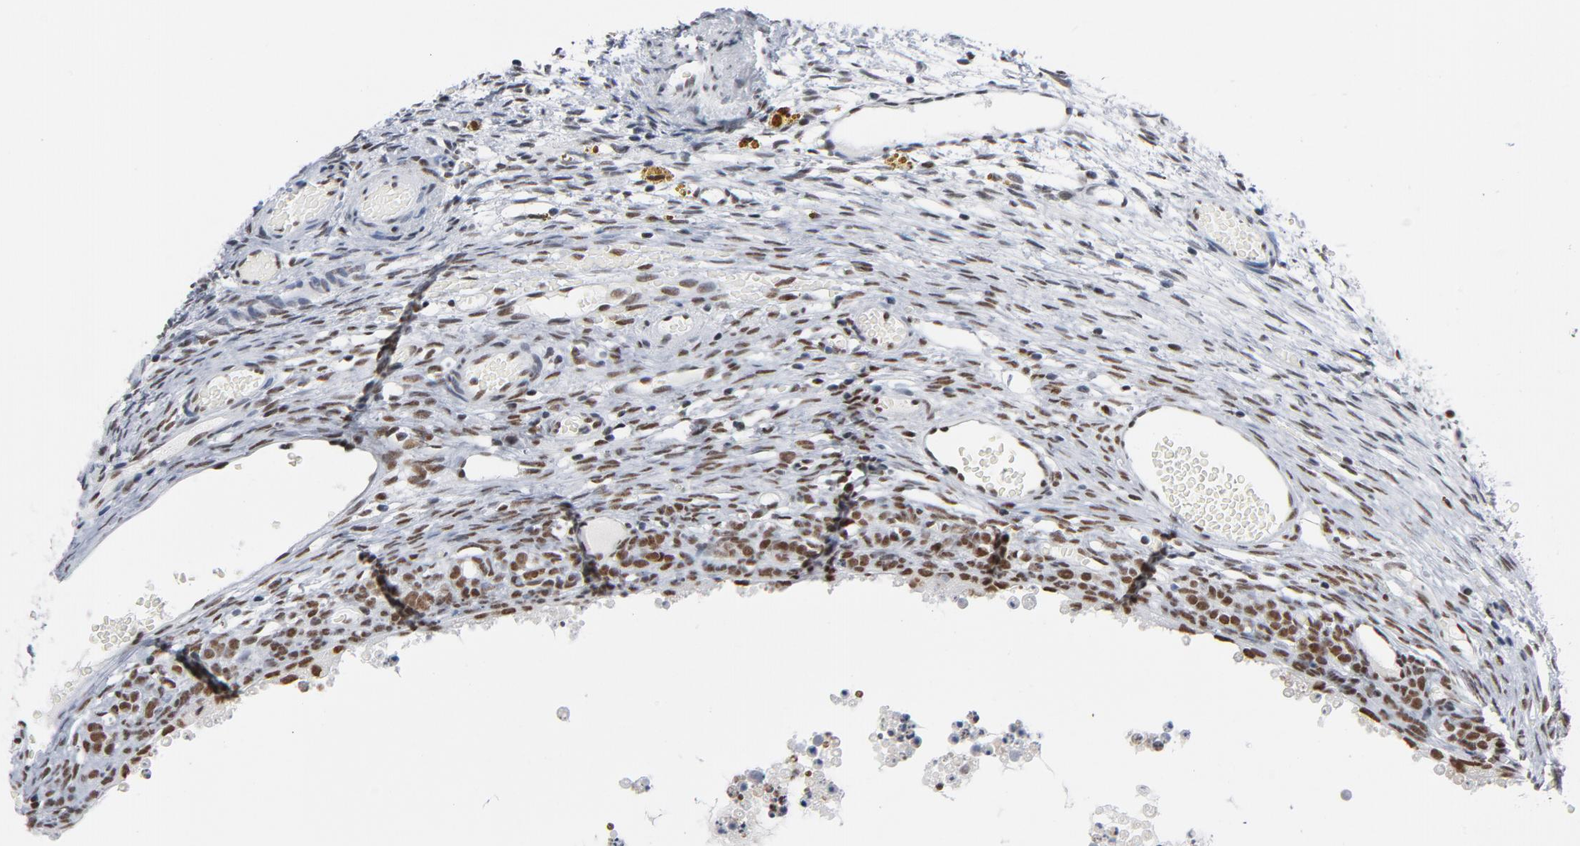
{"staining": {"intensity": "moderate", "quantity": "25%-75%", "location": "nuclear"}, "tissue": "ovary", "cell_type": "Ovarian stroma cells", "image_type": "normal", "snomed": [{"axis": "morphology", "description": "Normal tissue, NOS"}, {"axis": "topography", "description": "Ovary"}], "caption": "Protein staining of unremarkable ovary reveals moderate nuclear expression in about 25%-75% of ovarian stroma cells.", "gene": "CSTF2", "patient": {"sex": "female", "age": 35}}